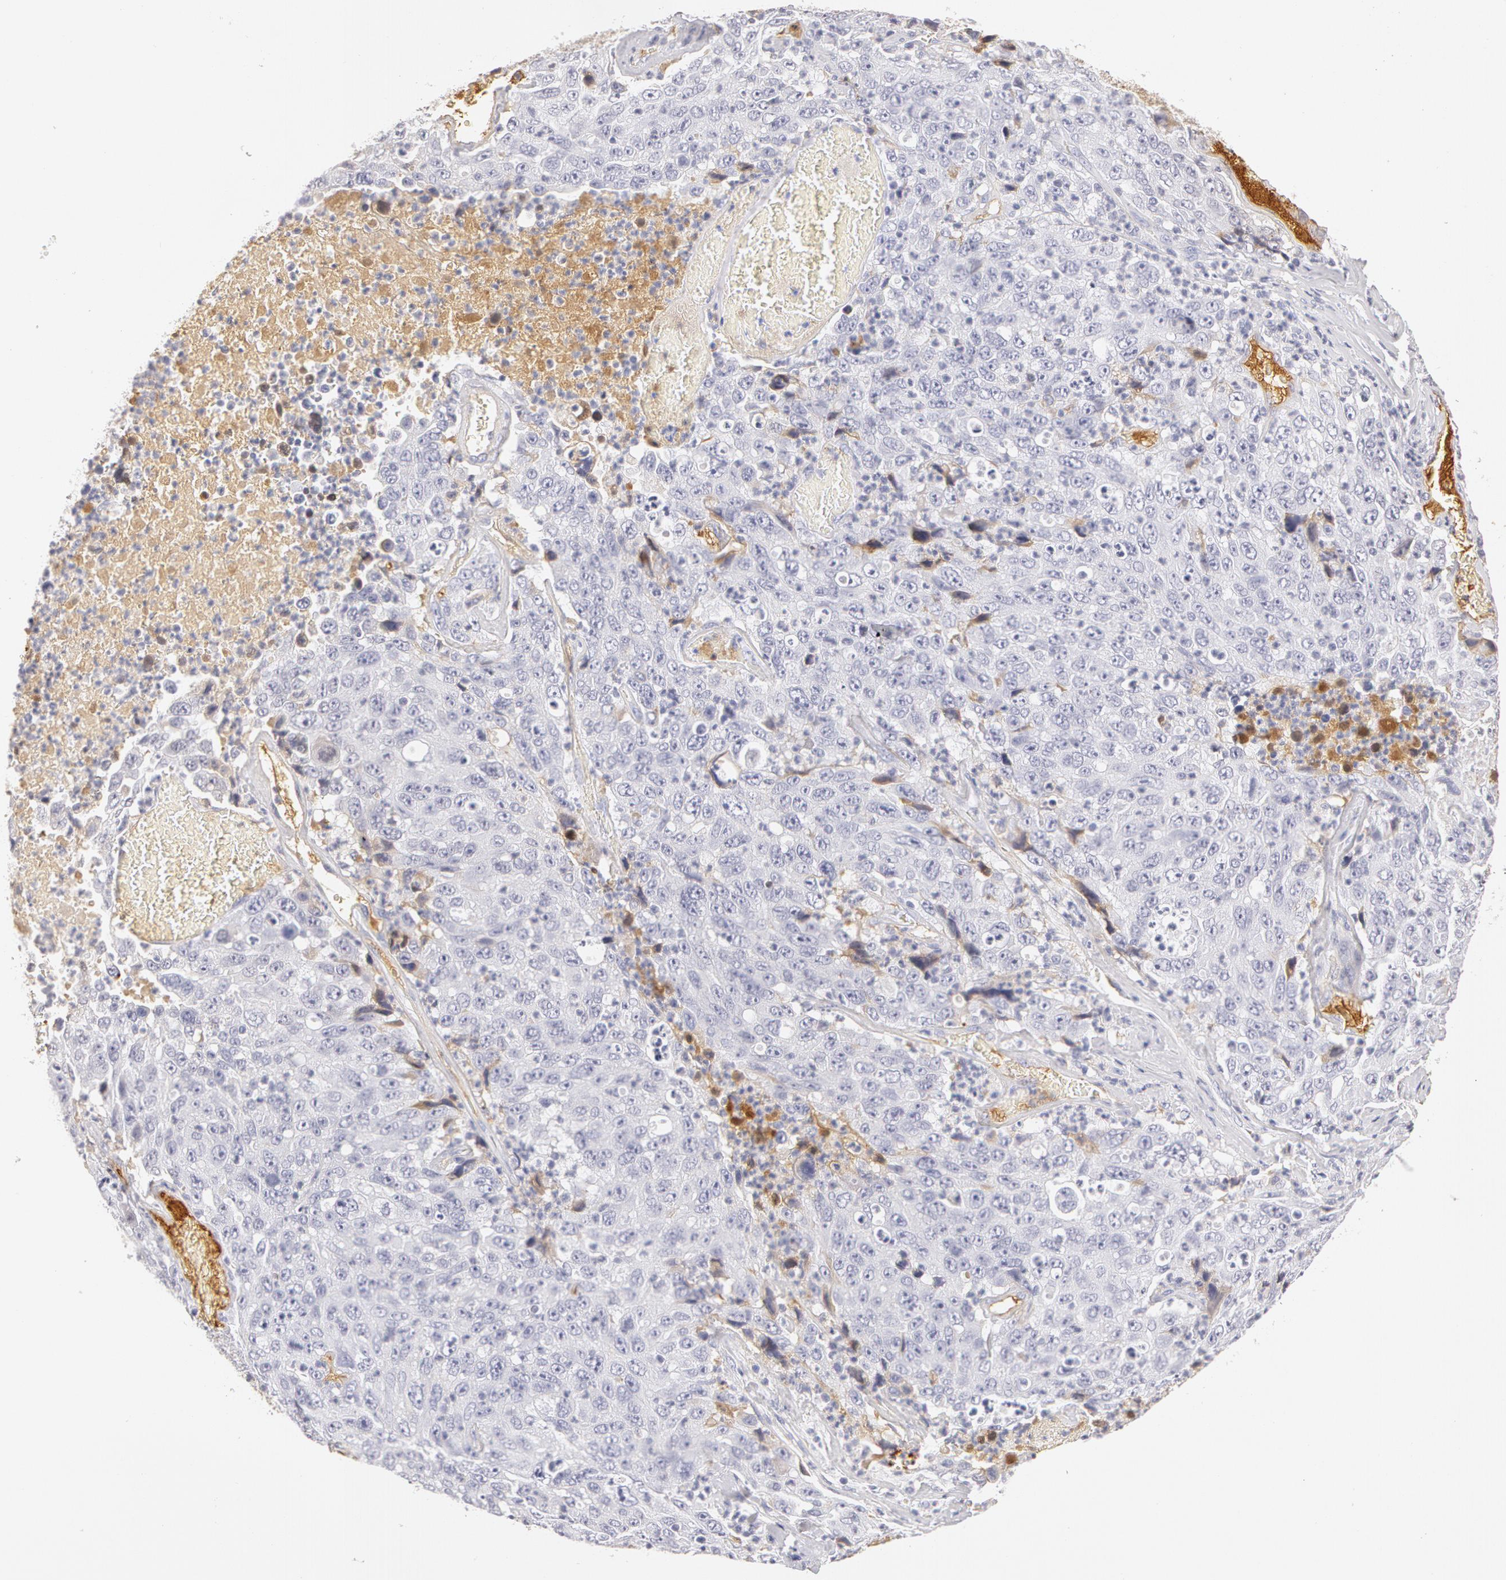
{"staining": {"intensity": "negative", "quantity": "none", "location": "none"}, "tissue": "lung cancer", "cell_type": "Tumor cells", "image_type": "cancer", "snomed": [{"axis": "morphology", "description": "Squamous cell carcinoma, NOS"}, {"axis": "topography", "description": "Lung"}], "caption": "An immunohistochemistry (IHC) image of lung cancer is shown. There is no staining in tumor cells of lung cancer. The staining was performed using DAB (3,3'-diaminobenzidine) to visualize the protein expression in brown, while the nuclei were stained in blue with hematoxylin (Magnification: 20x).", "gene": "AHSG", "patient": {"sex": "male", "age": 64}}